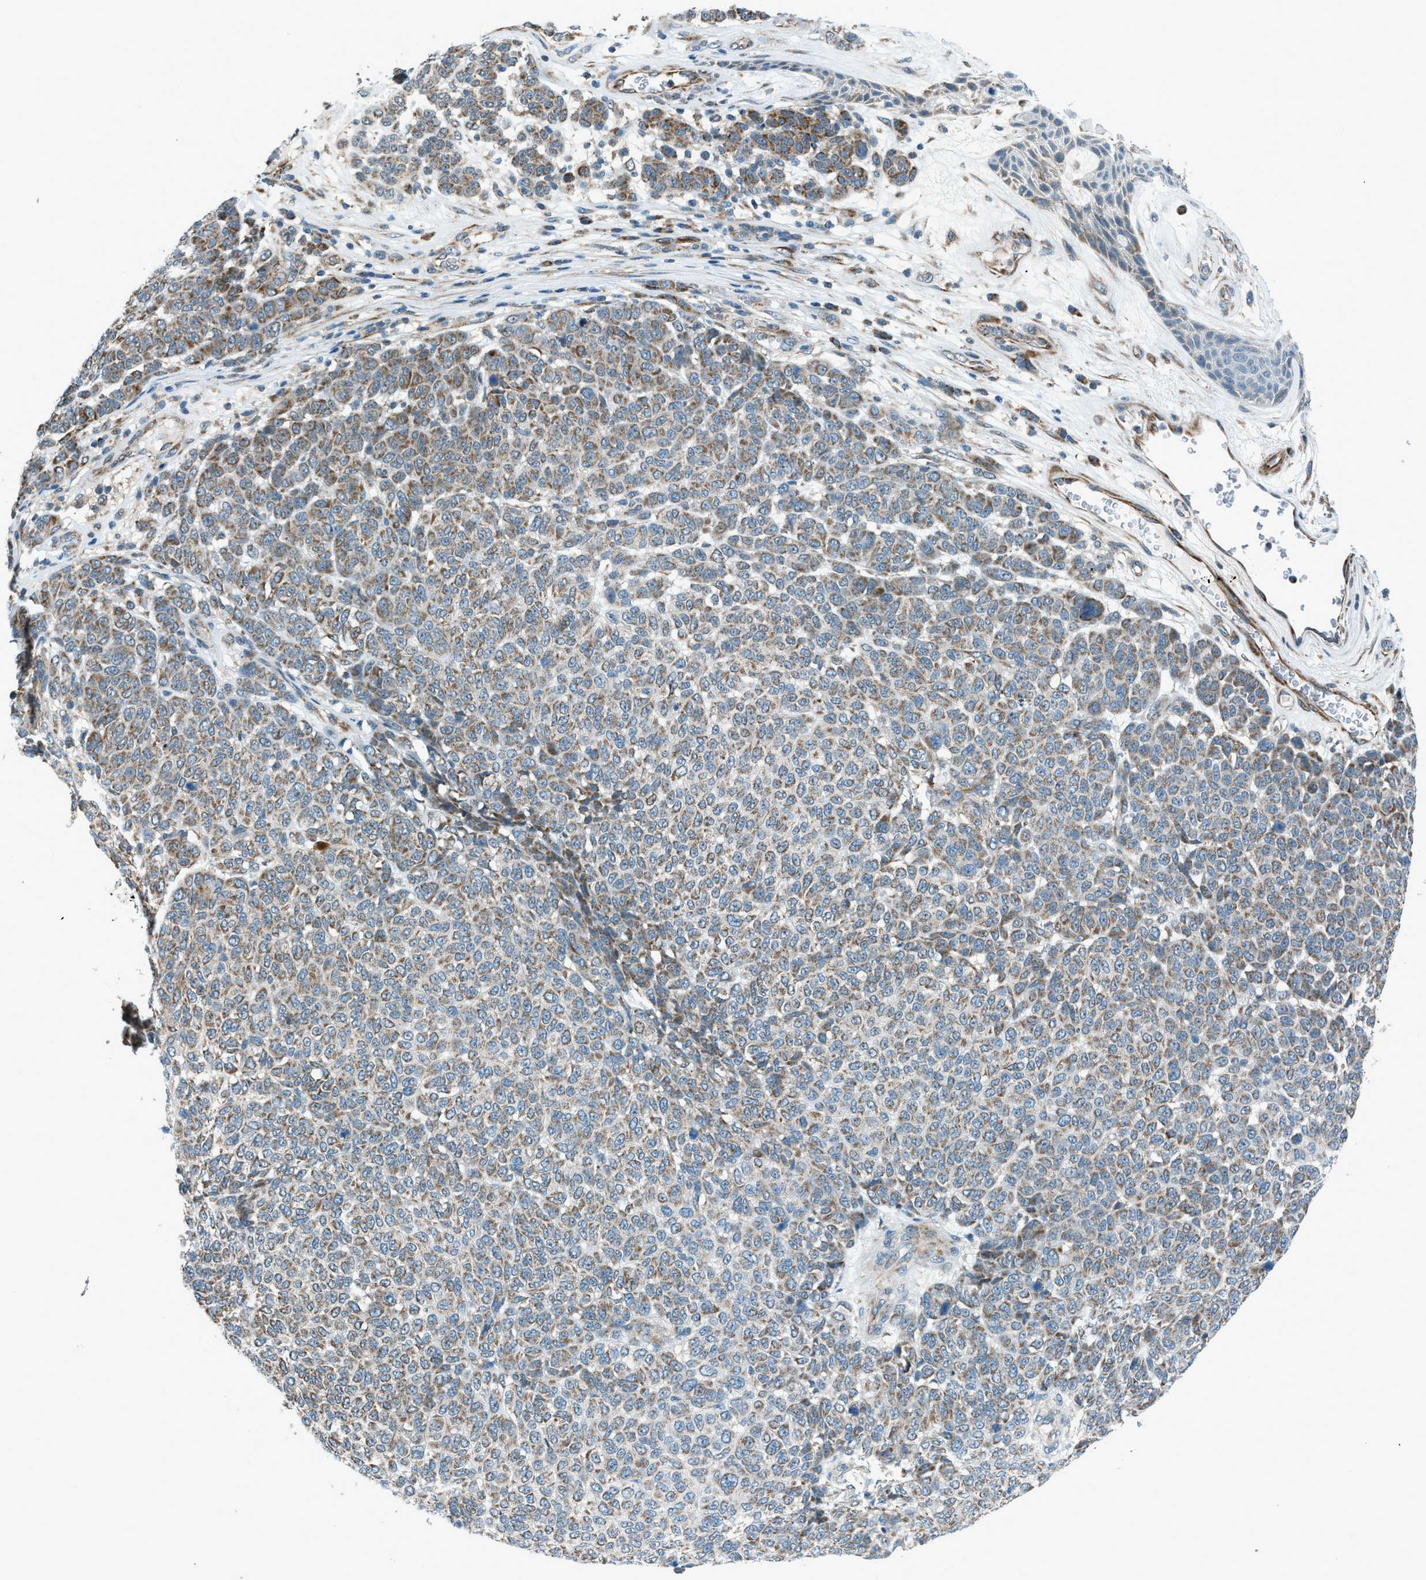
{"staining": {"intensity": "moderate", "quantity": "25%-75%", "location": "cytoplasmic/membranous"}, "tissue": "melanoma", "cell_type": "Tumor cells", "image_type": "cancer", "snomed": [{"axis": "morphology", "description": "Malignant melanoma, NOS"}, {"axis": "topography", "description": "Skin"}], "caption": "The image demonstrates staining of malignant melanoma, revealing moderate cytoplasmic/membranous protein positivity (brown color) within tumor cells. Immunohistochemistry stains the protein in brown and the nuclei are stained blue.", "gene": "PIGG", "patient": {"sex": "male", "age": 59}}